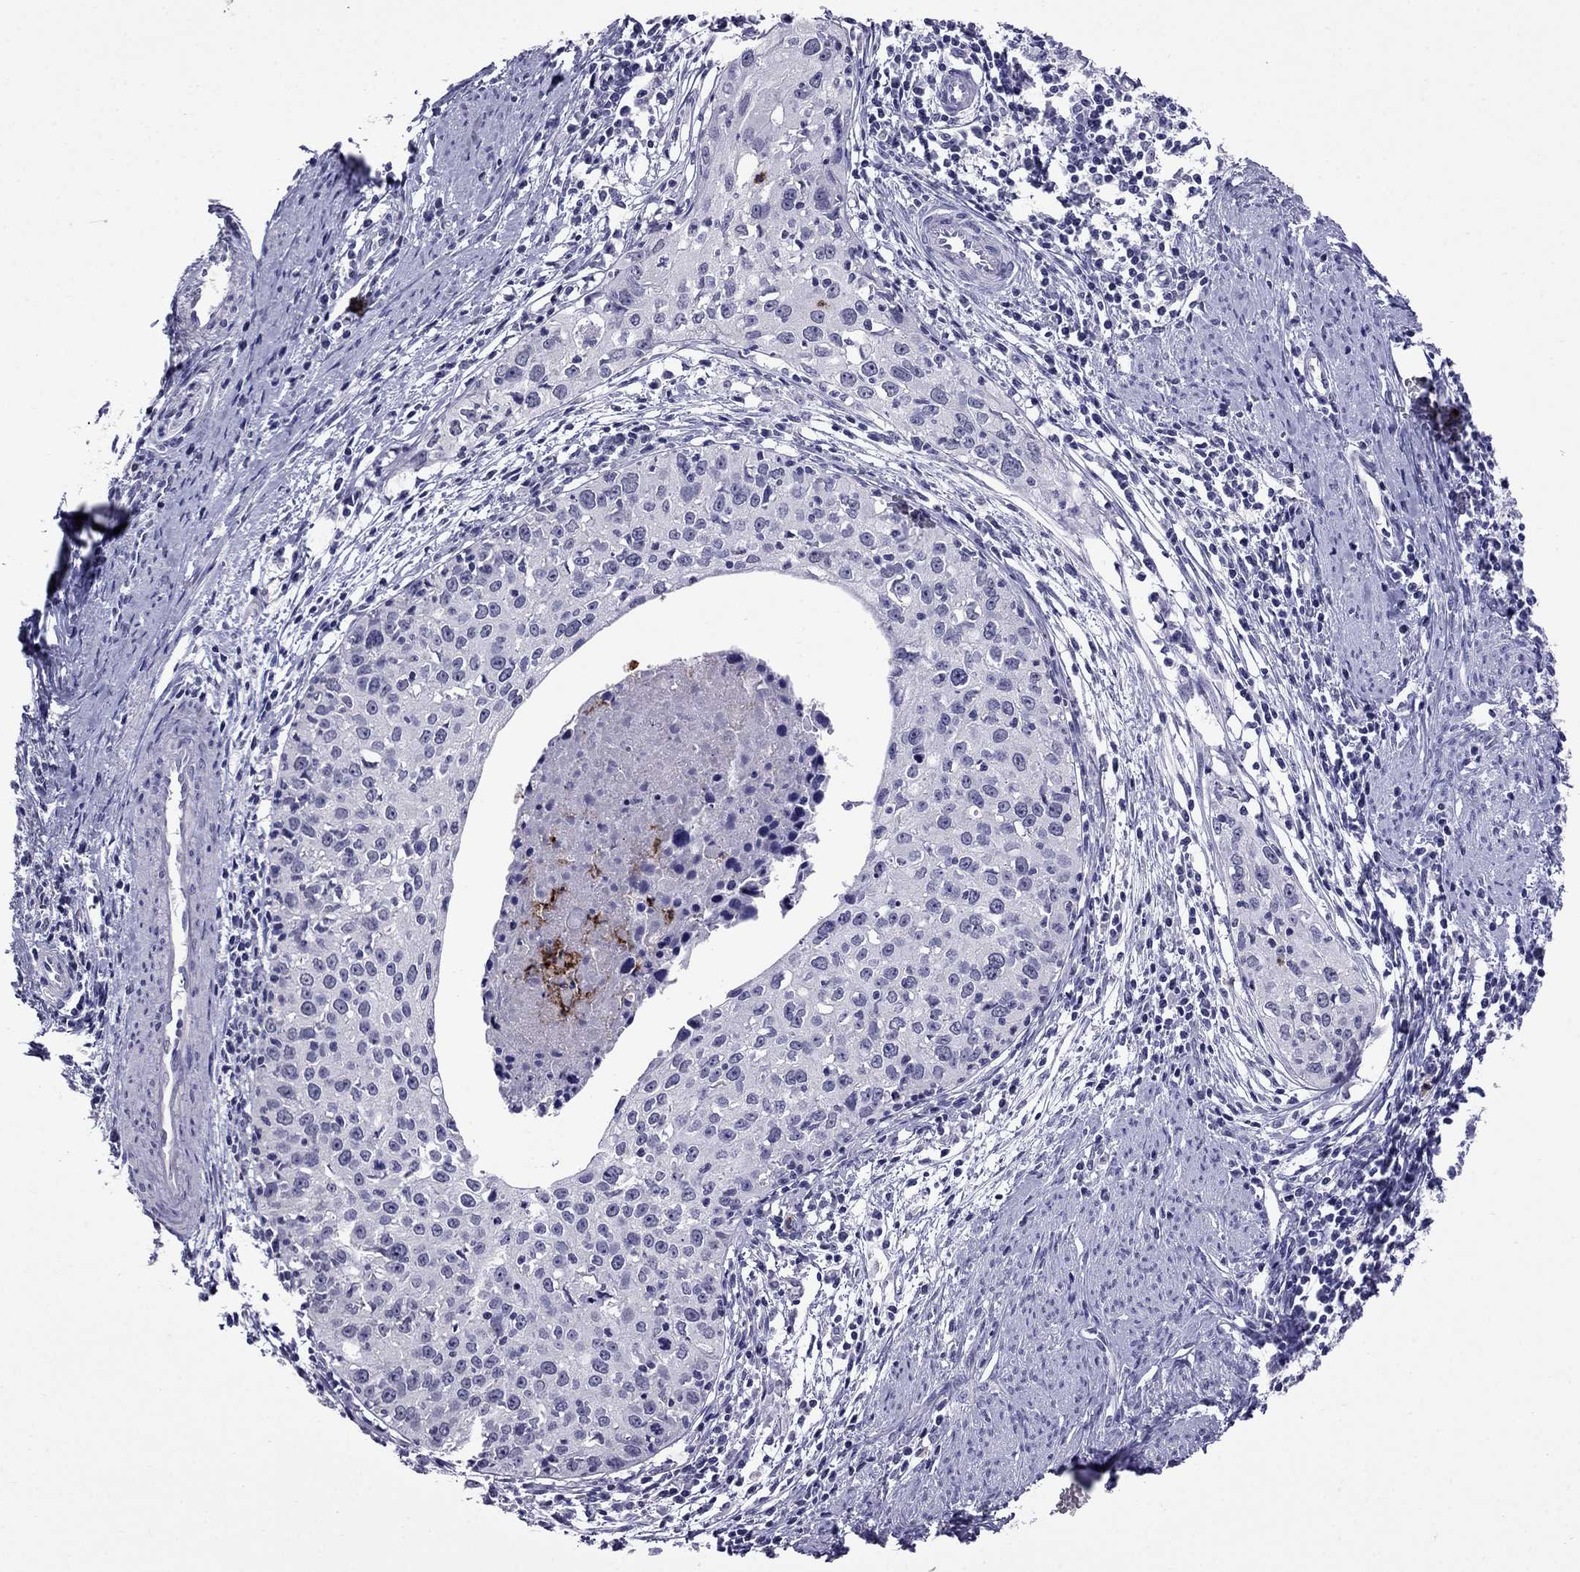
{"staining": {"intensity": "negative", "quantity": "none", "location": "none"}, "tissue": "cervical cancer", "cell_type": "Tumor cells", "image_type": "cancer", "snomed": [{"axis": "morphology", "description": "Squamous cell carcinoma, NOS"}, {"axis": "topography", "description": "Cervix"}], "caption": "This is an immunohistochemistry (IHC) image of cervical cancer (squamous cell carcinoma). There is no staining in tumor cells.", "gene": "OLFM4", "patient": {"sex": "female", "age": 40}}